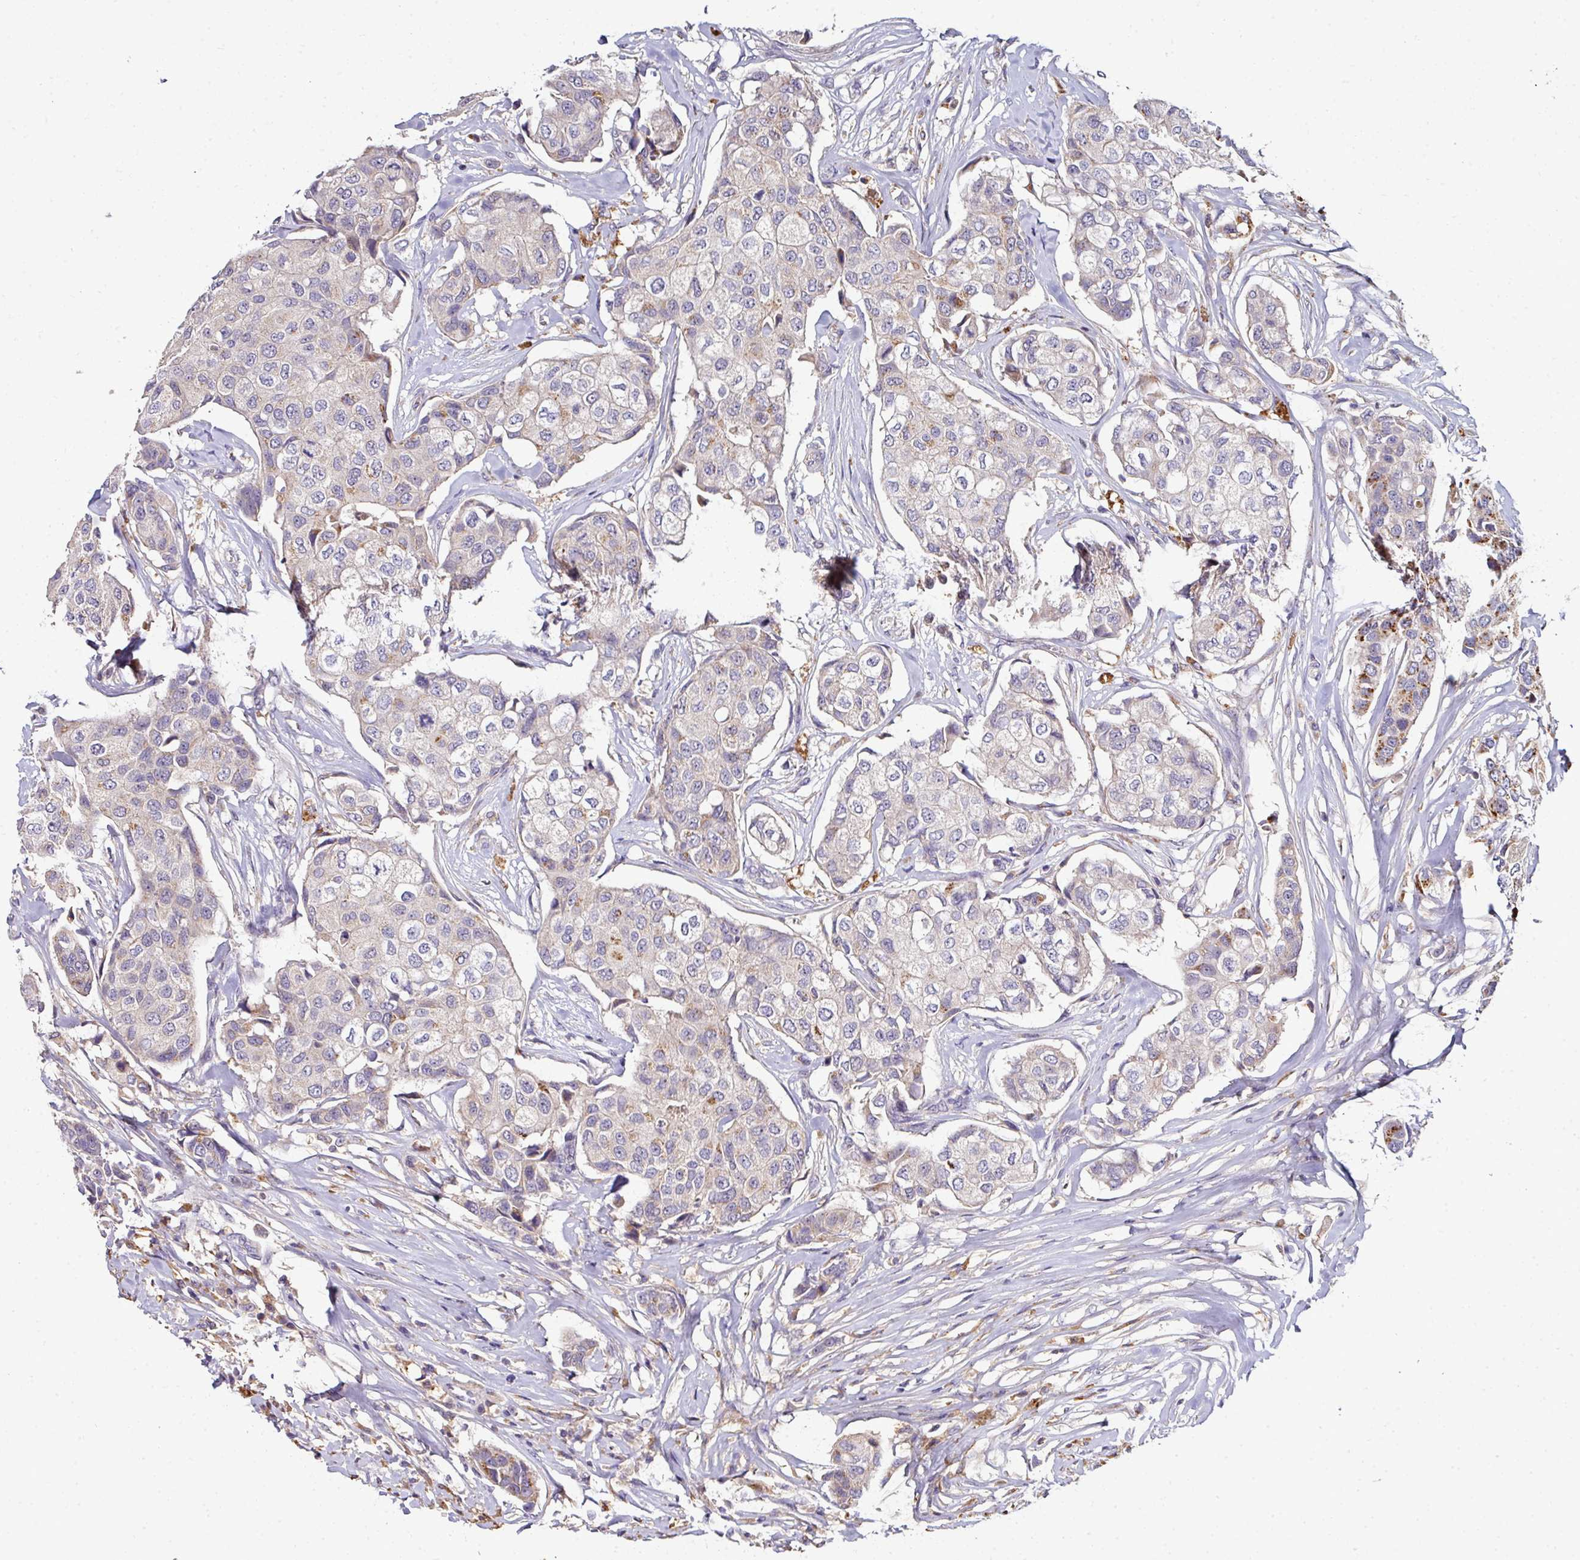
{"staining": {"intensity": "negative", "quantity": "none", "location": "none"}, "tissue": "breast cancer", "cell_type": "Tumor cells", "image_type": "cancer", "snomed": [{"axis": "morphology", "description": "Duct carcinoma"}, {"axis": "topography", "description": "Breast"}], "caption": "This is an immunohistochemistry micrograph of breast infiltrating ductal carcinoma. There is no staining in tumor cells.", "gene": "AEBP2", "patient": {"sex": "female", "age": 80}}